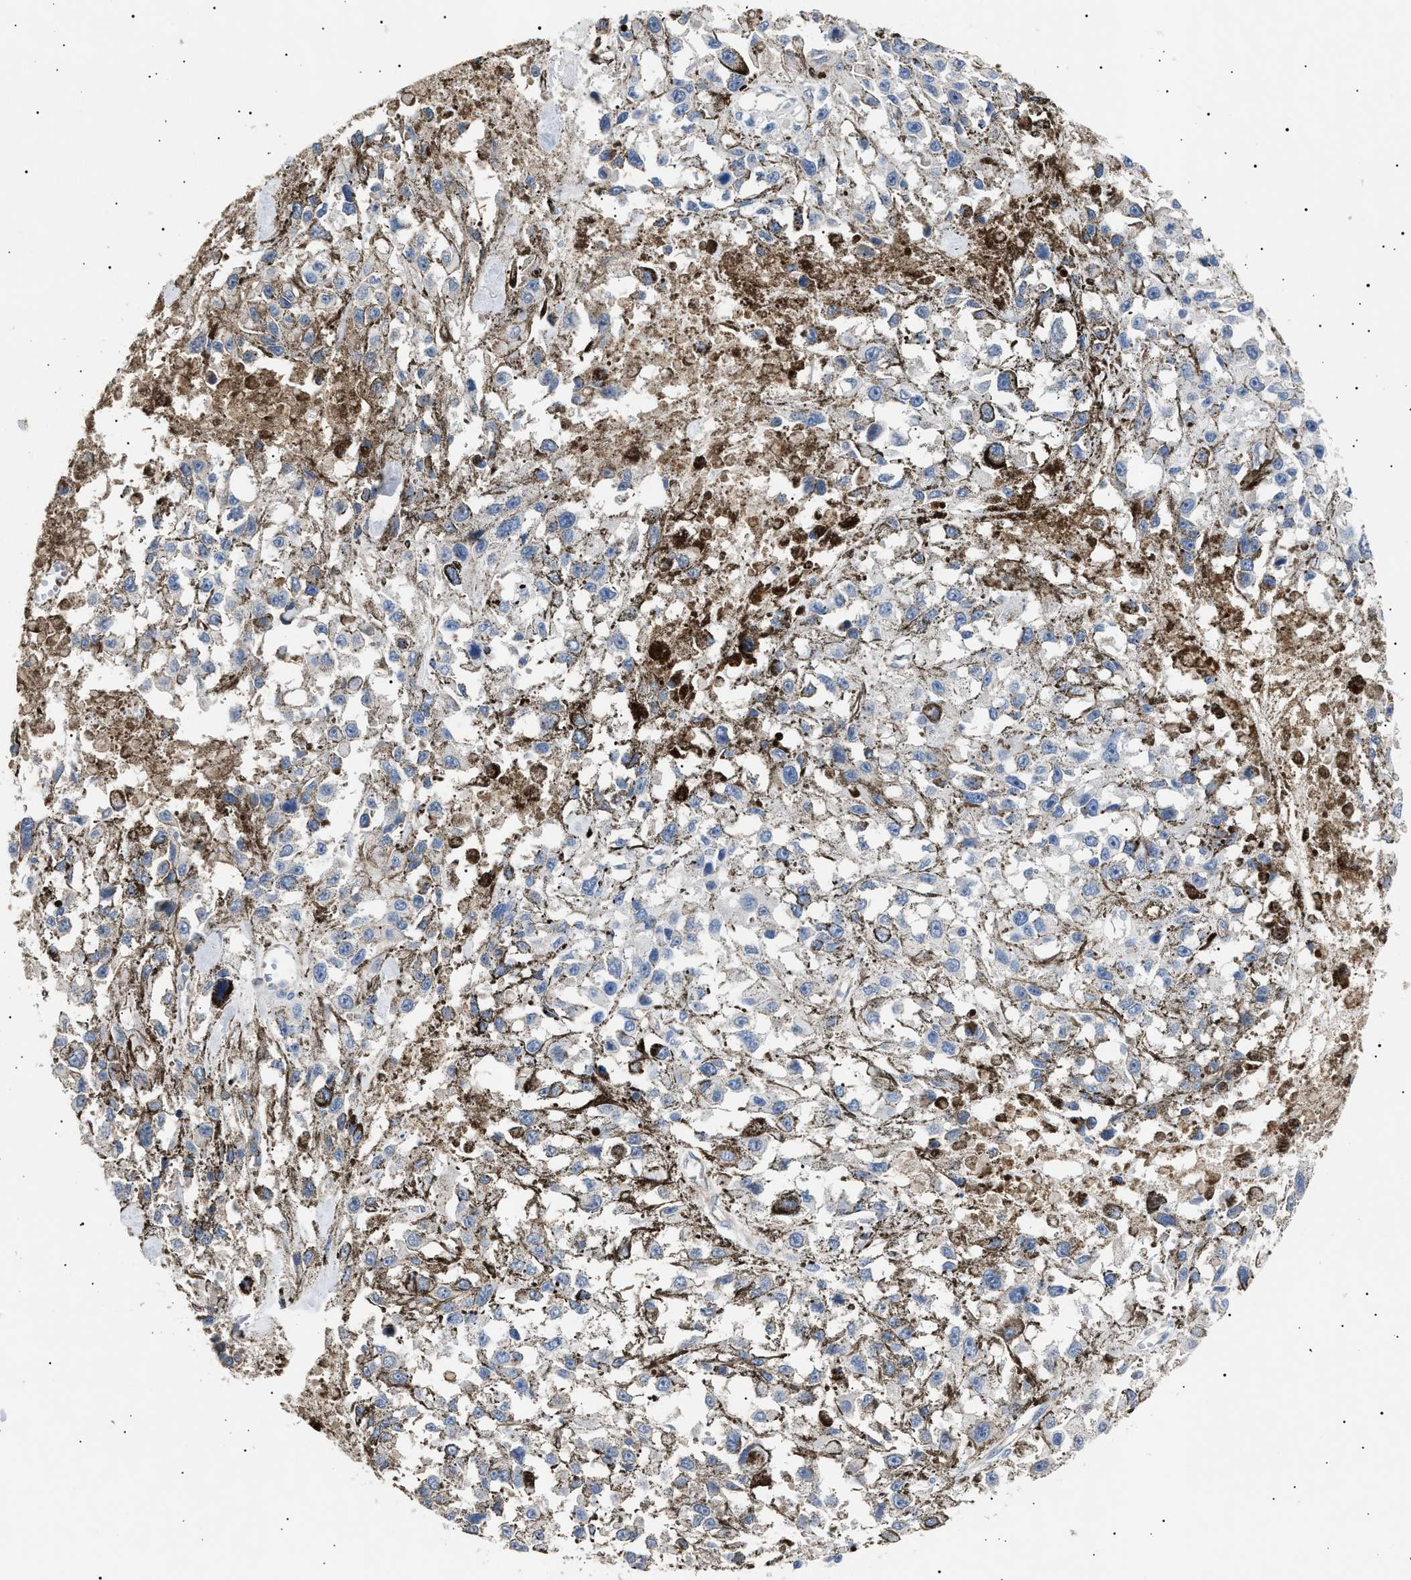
{"staining": {"intensity": "negative", "quantity": "none", "location": "none"}, "tissue": "melanoma", "cell_type": "Tumor cells", "image_type": "cancer", "snomed": [{"axis": "morphology", "description": "Malignant melanoma, Metastatic site"}, {"axis": "topography", "description": "Lymph node"}], "caption": "IHC of human melanoma shows no expression in tumor cells.", "gene": "HEMGN", "patient": {"sex": "male", "age": 59}}